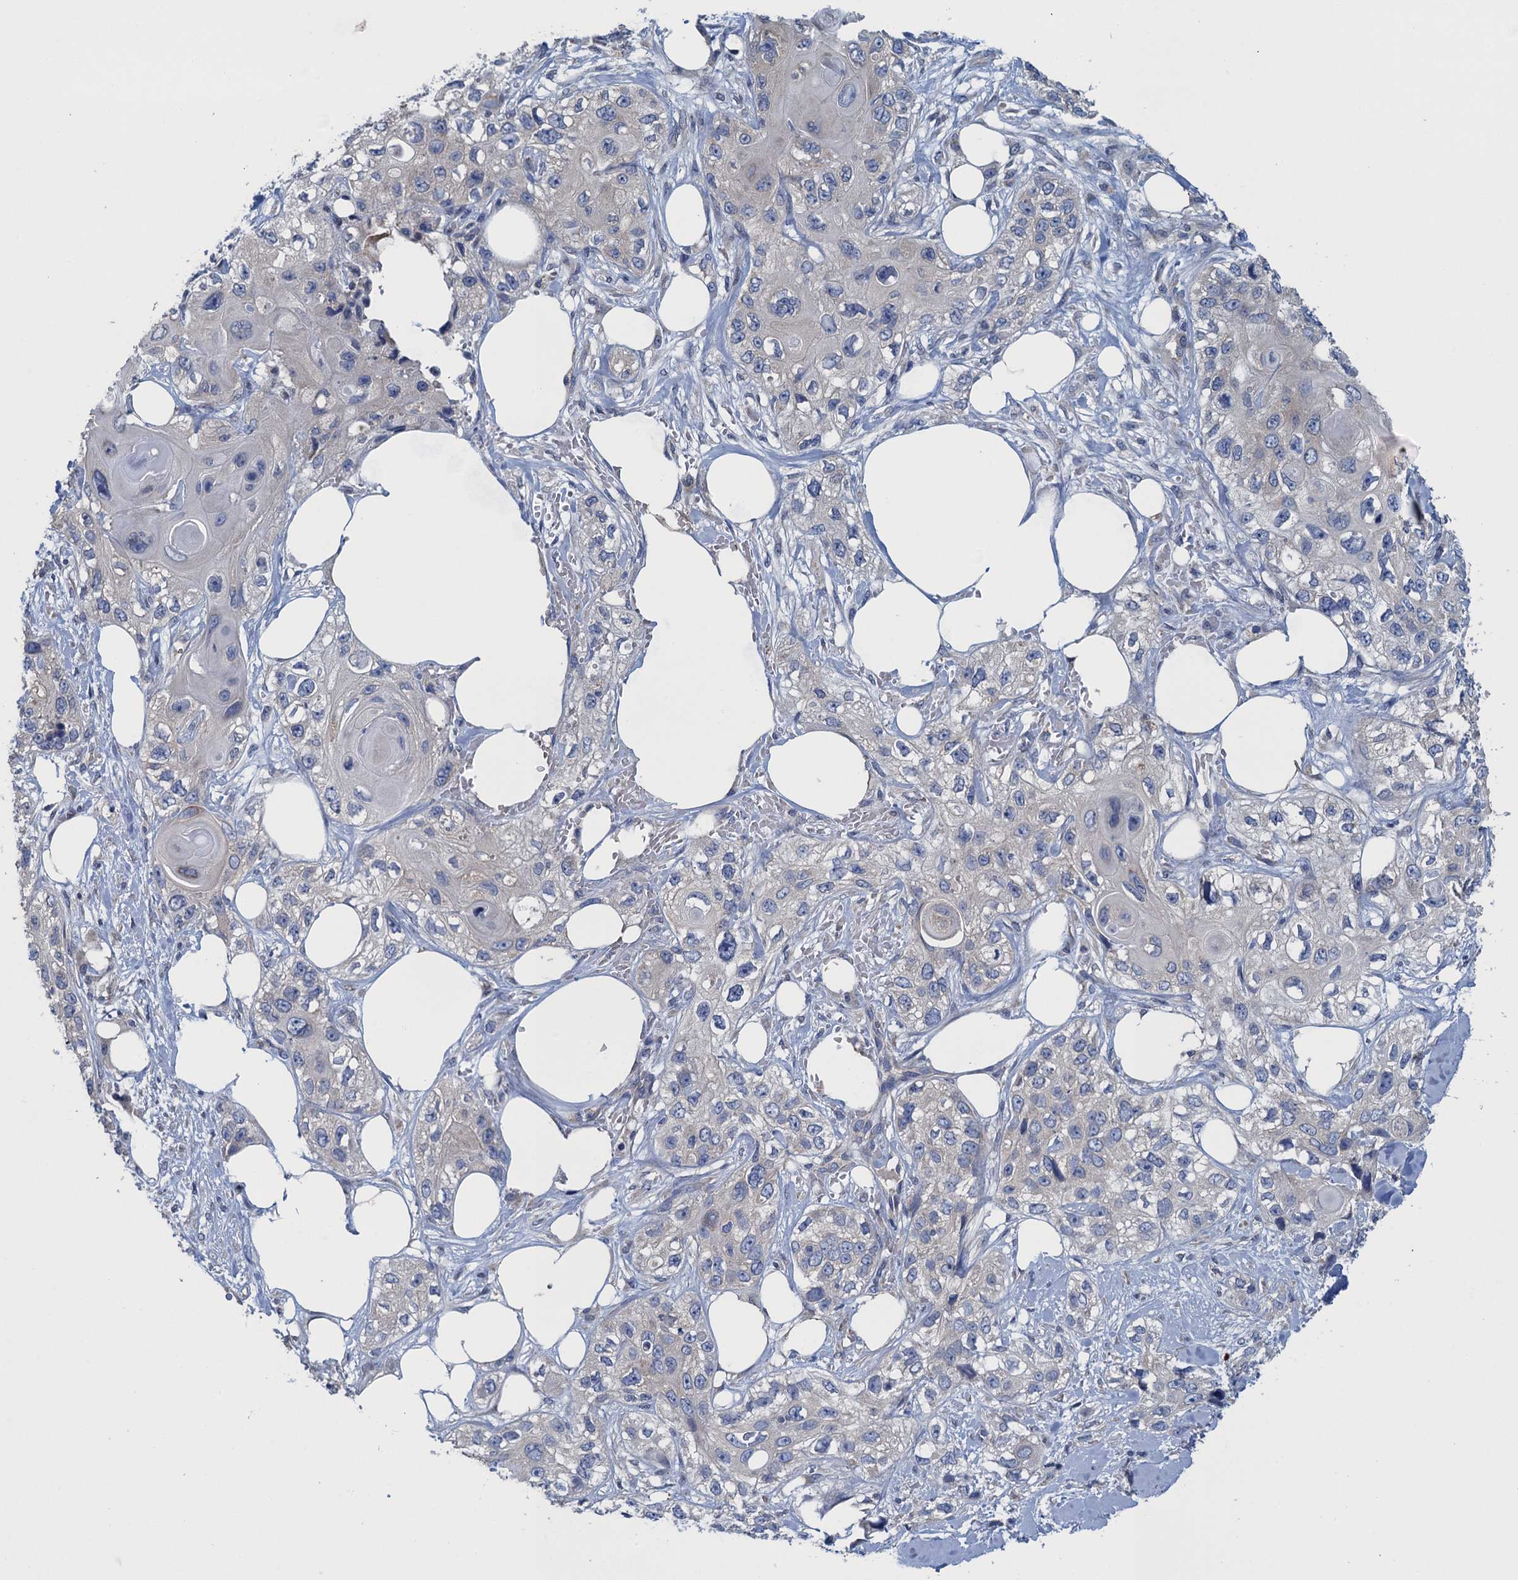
{"staining": {"intensity": "negative", "quantity": "none", "location": "none"}, "tissue": "skin cancer", "cell_type": "Tumor cells", "image_type": "cancer", "snomed": [{"axis": "morphology", "description": "Normal tissue, NOS"}, {"axis": "morphology", "description": "Squamous cell carcinoma, NOS"}, {"axis": "topography", "description": "Skin"}], "caption": "An image of skin cancer (squamous cell carcinoma) stained for a protein displays no brown staining in tumor cells.", "gene": "CTU2", "patient": {"sex": "male", "age": 72}}